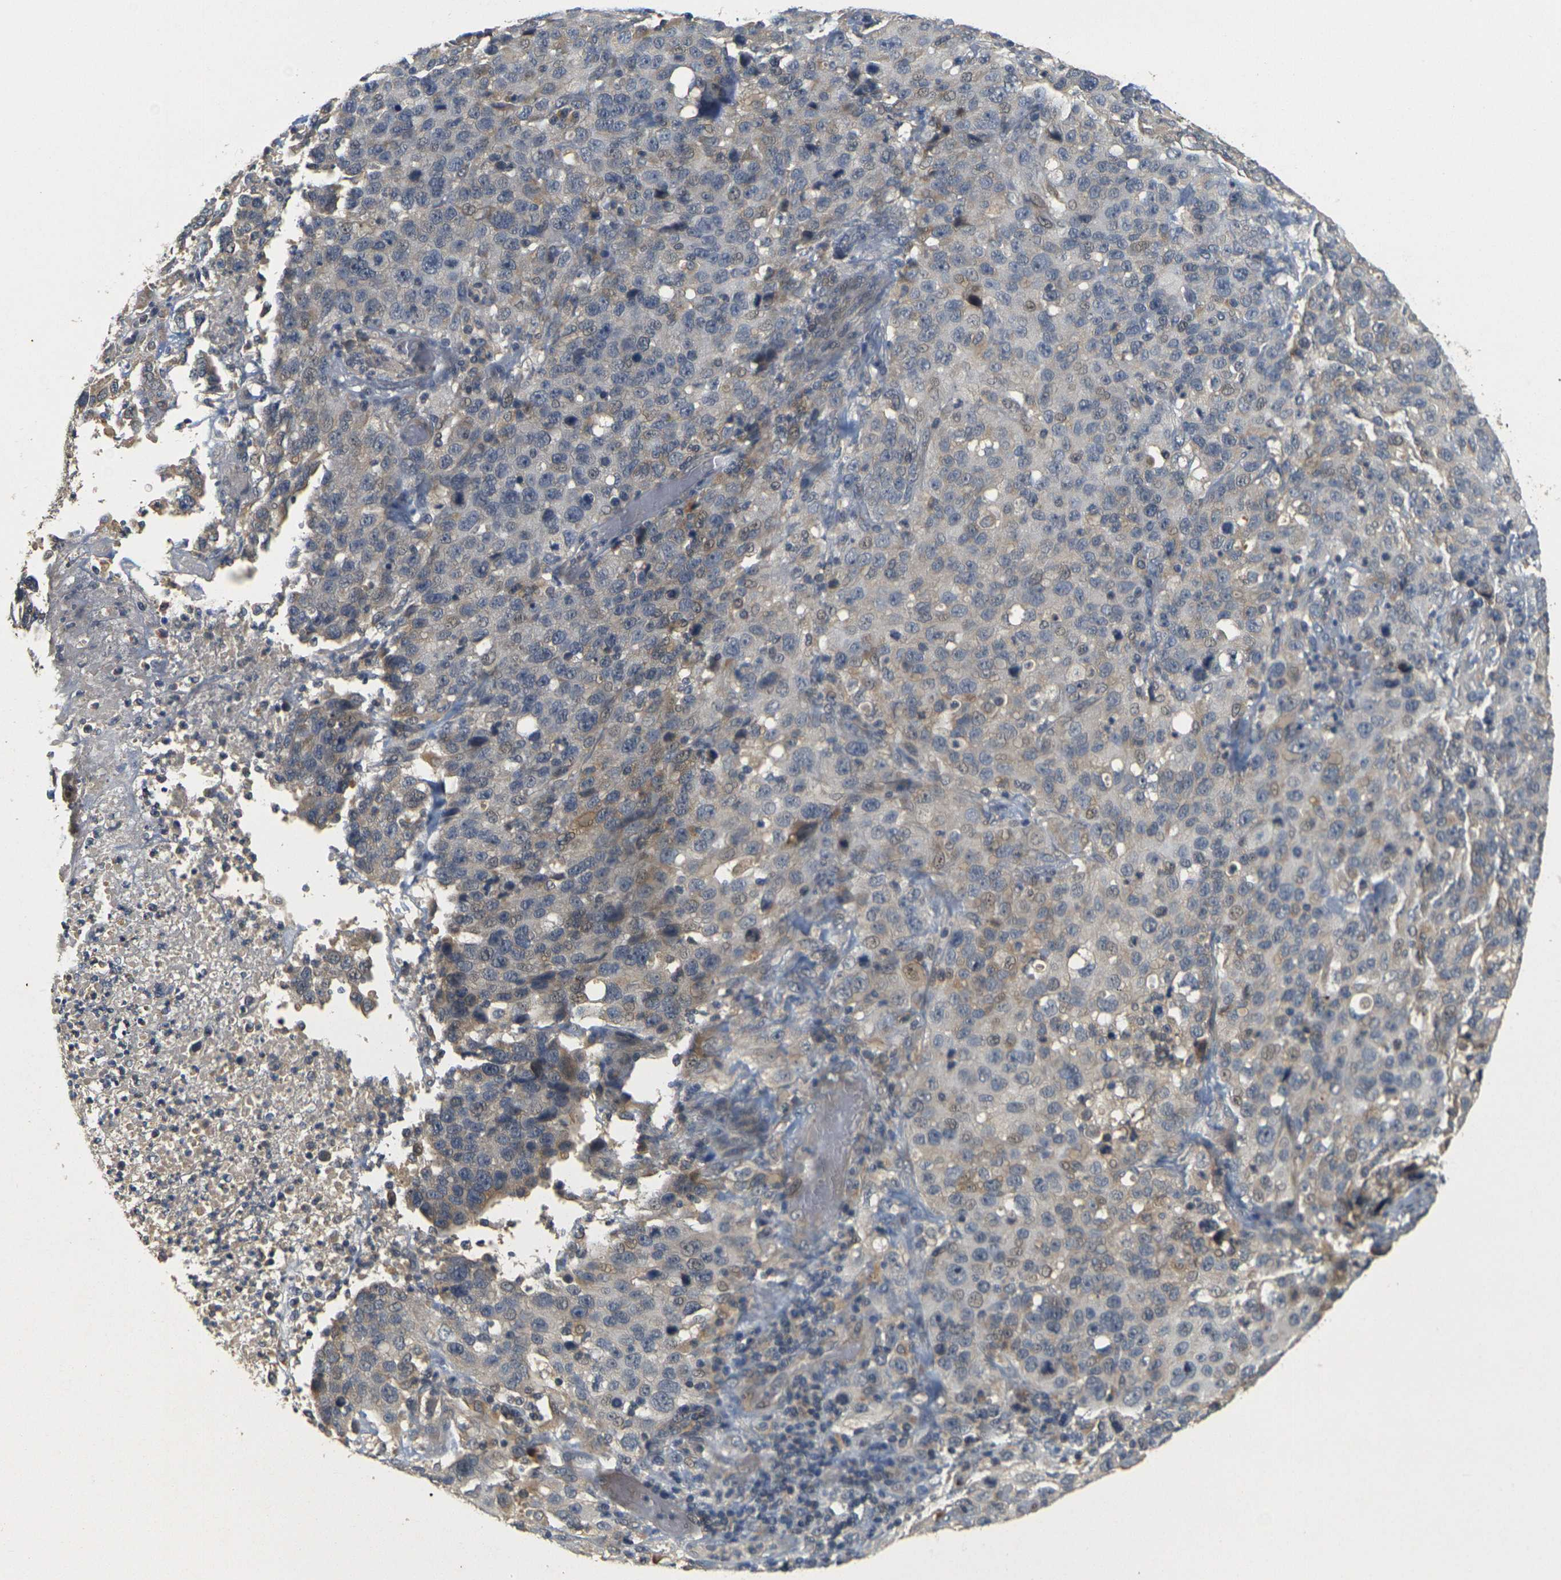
{"staining": {"intensity": "weak", "quantity": "<25%", "location": "cytoplasmic/membranous"}, "tissue": "stomach cancer", "cell_type": "Tumor cells", "image_type": "cancer", "snomed": [{"axis": "morphology", "description": "Normal tissue, NOS"}, {"axis": "morphology", "description": "Adenocarcinoma, NOS"}, {"axis": "topography", "description": "Stomach"}], "caption": "Image shows no significant protein positivity in tumor cells of adenocarcinoma (stomach). Brightfield microscopy of immunohistochemistry (IHC) stained with DAB (3,3'-diaminobenzidine) (brown) and hematoxylin (blue), captured at high magnification.", "gene": "GDAP1", "patient": {"sex": "male", "age": 48}}